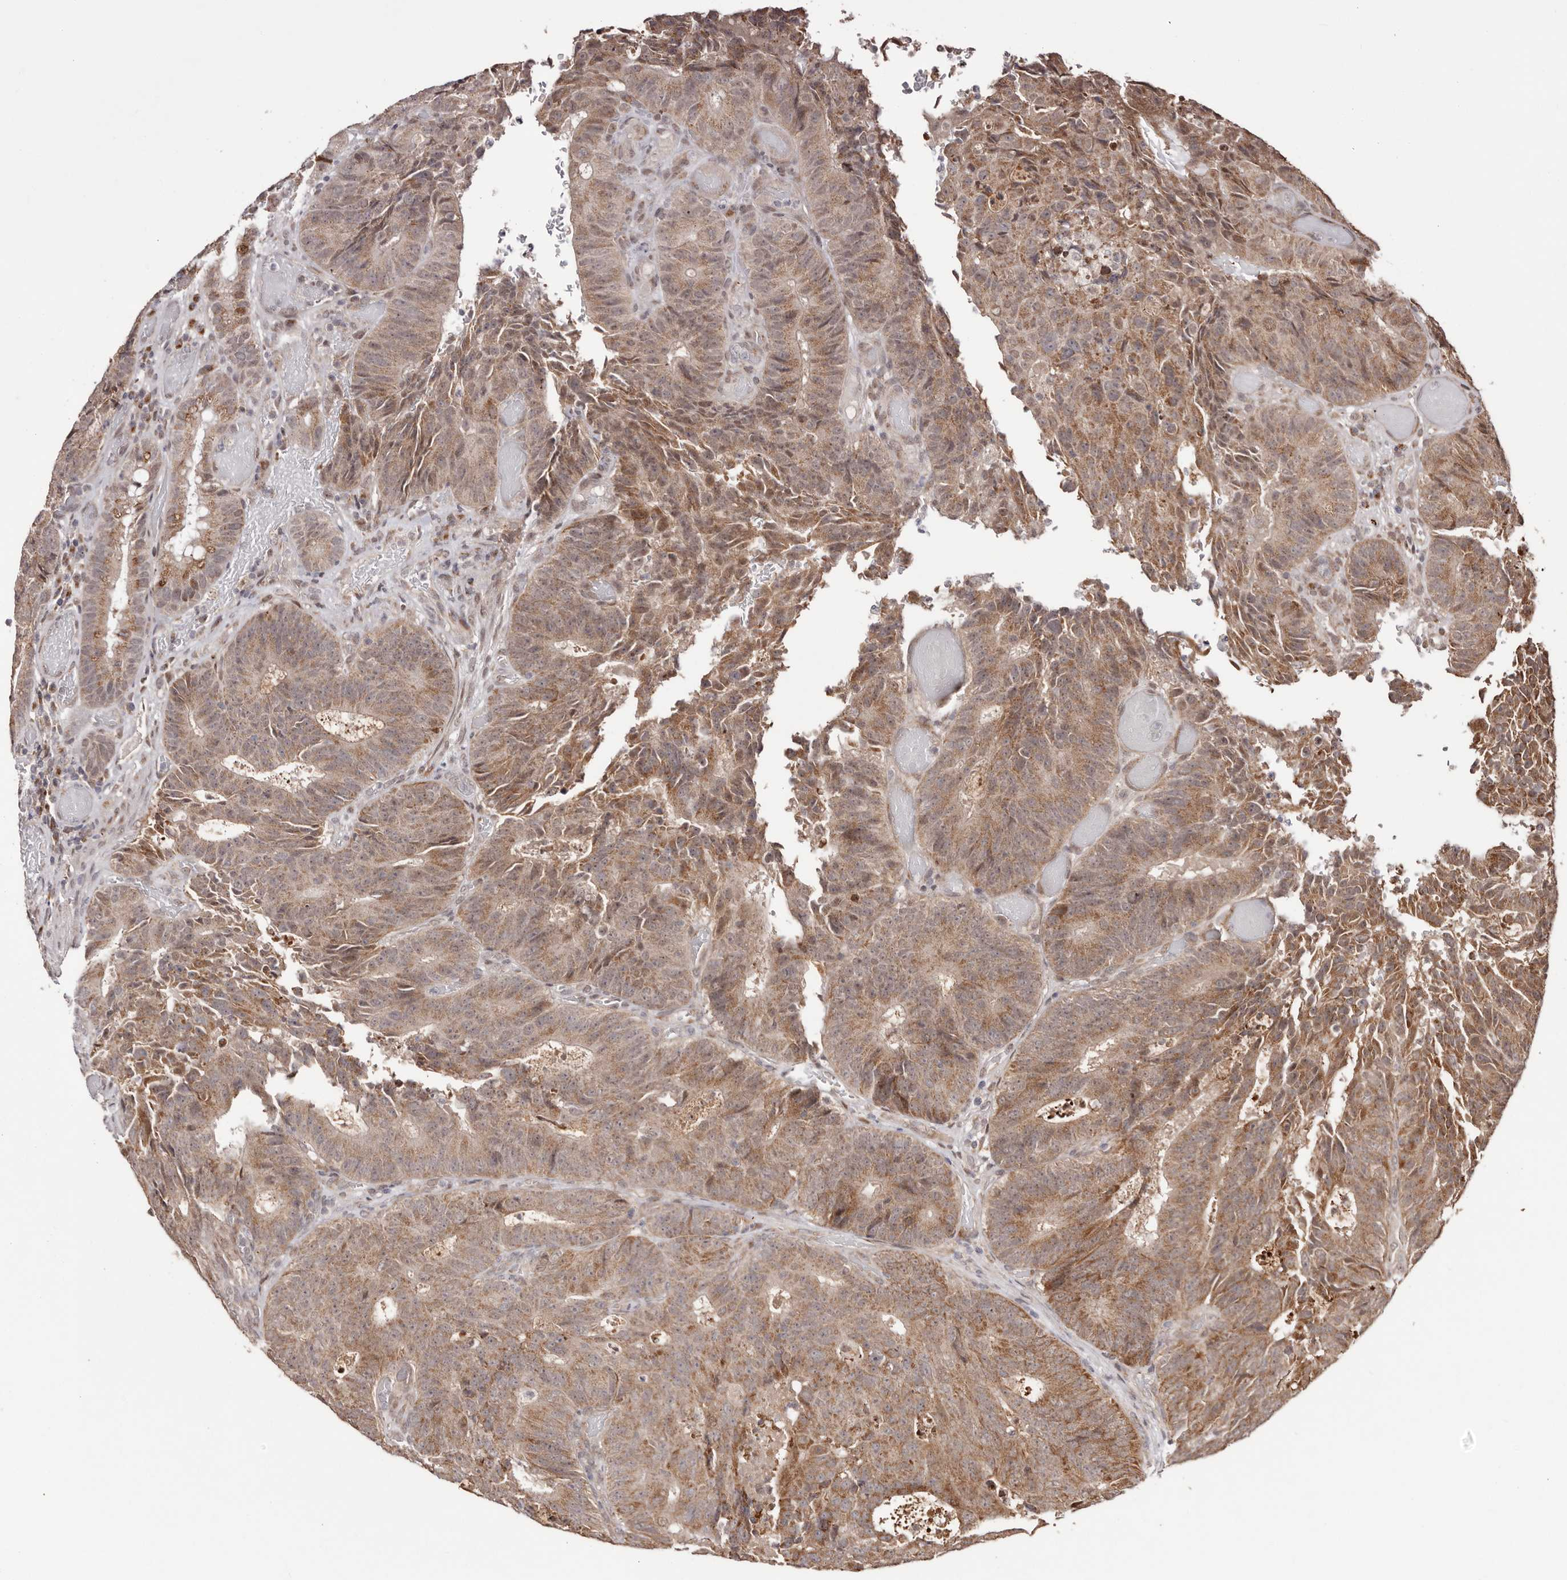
{"staining": {"intensity": "moderate", "quantity": ">75%", "location": "cytoplasmic/membranous"}, "tissue": "colorectal cancer", "cell_type": "Tumor cells", "image_type": "cancer", "snomed": [{"axis": "morphology", "description": "Adenocarcinoma, NOS"}, {"axis": "topography", "description": "Colon"}], "caption": "Immunohistochemistry (IHC) photomicrograph of neoplastic tissue: colorectal cancer stained using immunohistochemistry (IHC) displays medium levels of moderate protein expression localized specifically in the cytoplasmic/membranous of tumor cells, appearing as a cytoplasmic/membranous brown color.", "gene": "EGR3", "patient": {"sex": "male", "age": 87}}